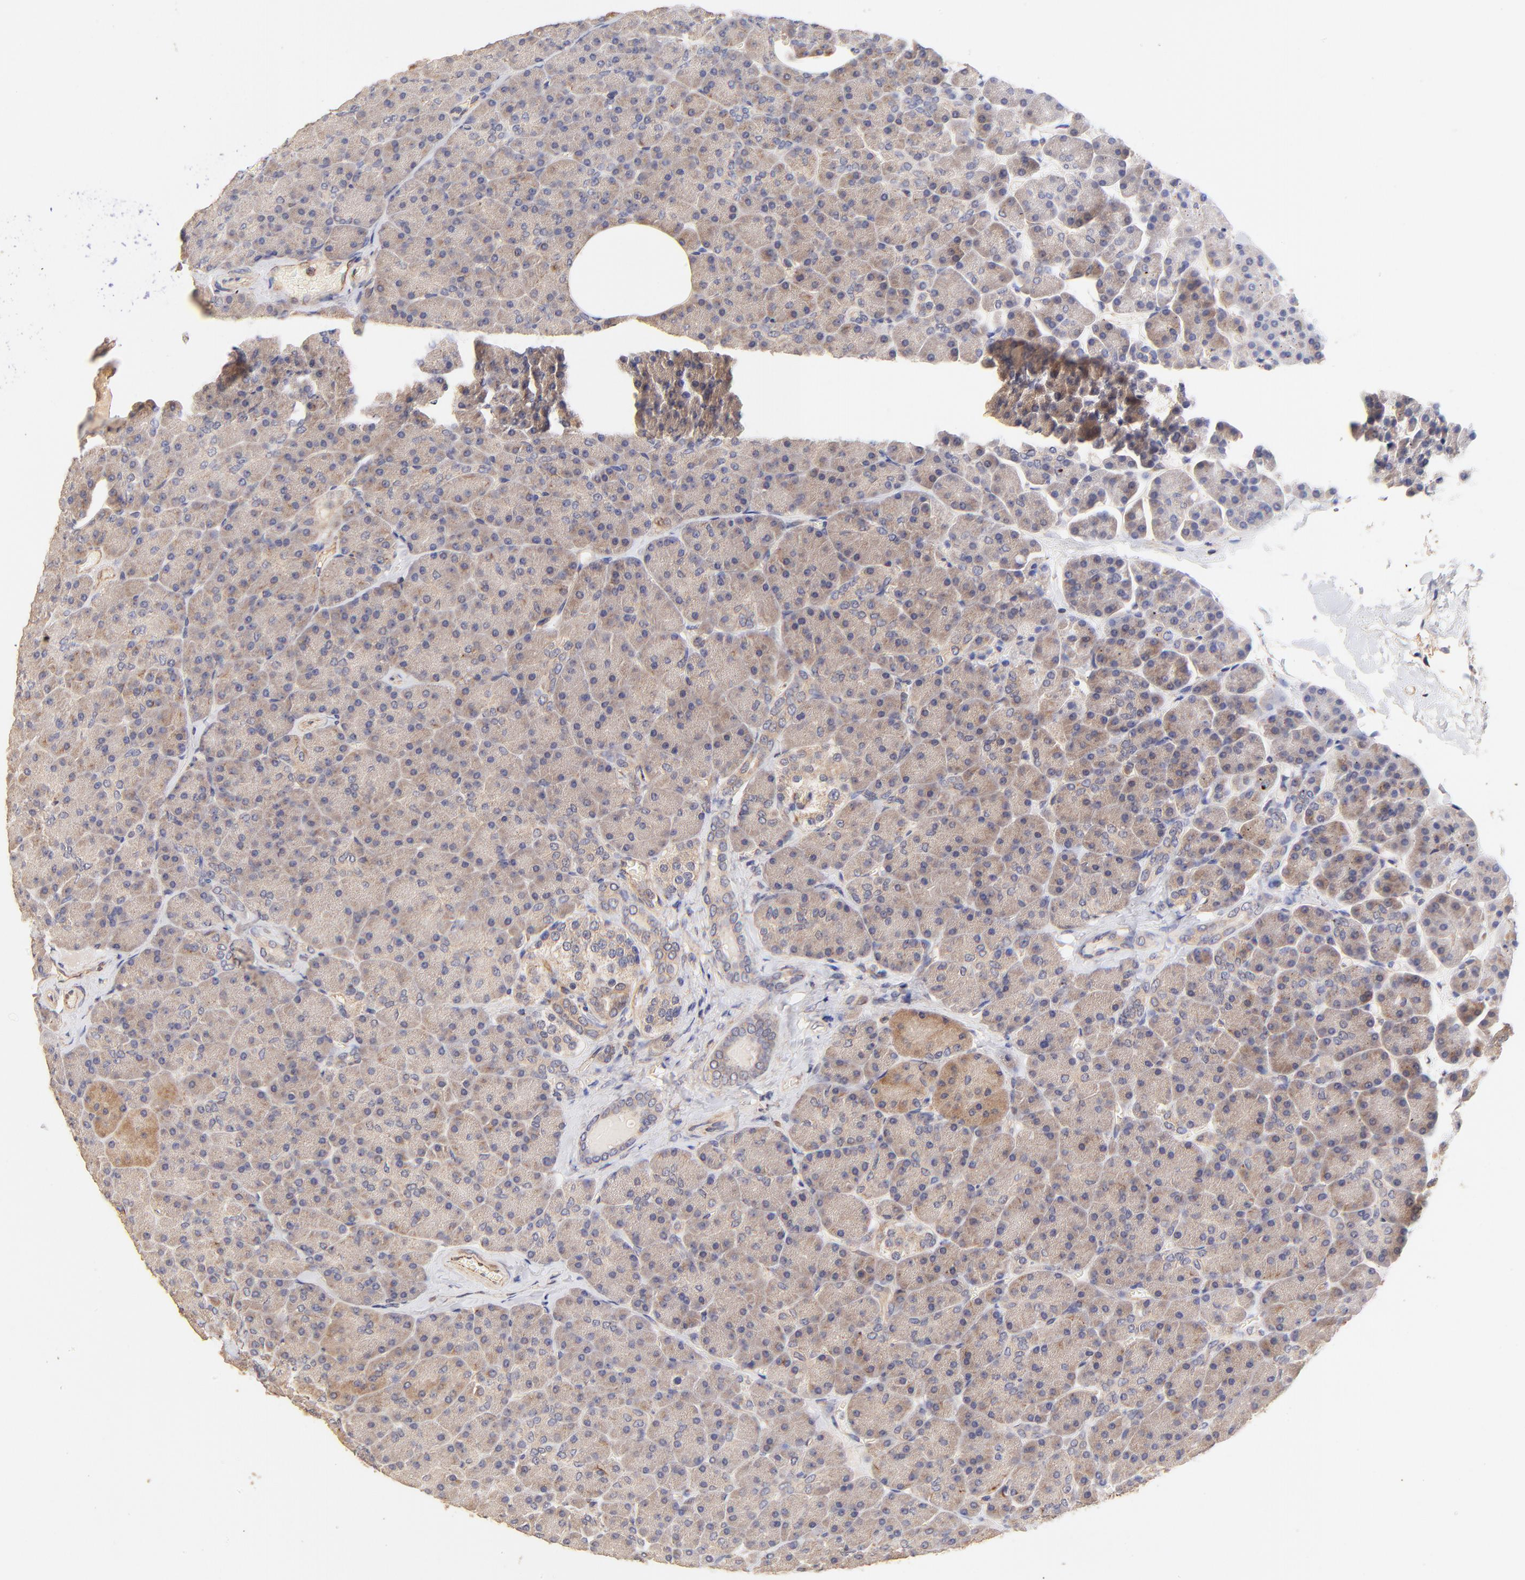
{"staining": {"intensity": "weak", "quantity": ">75%", "location": "cytoplasmic/membranous"}, "tissue": "pancreas", "cell_type": "Exocrine glandular cells", "image_type": "normal", "snomed": [{"axis": "morphology", "description": "Normal tissue, NOS"}, {"axis": "topography", "description": "Pancreas"}], "caption": "IHC photomicrograph of benign pancreas: human pancreas stained using IHC exhibits low levels of weak protein expression localized specifically in the cytoplasmic/membranous of exocrine glandular cells, appearing as a cytoplasmic/membranous brown color.", "gene": "TNFAIP3", "patient": {"sex": "female", "age": 35}}